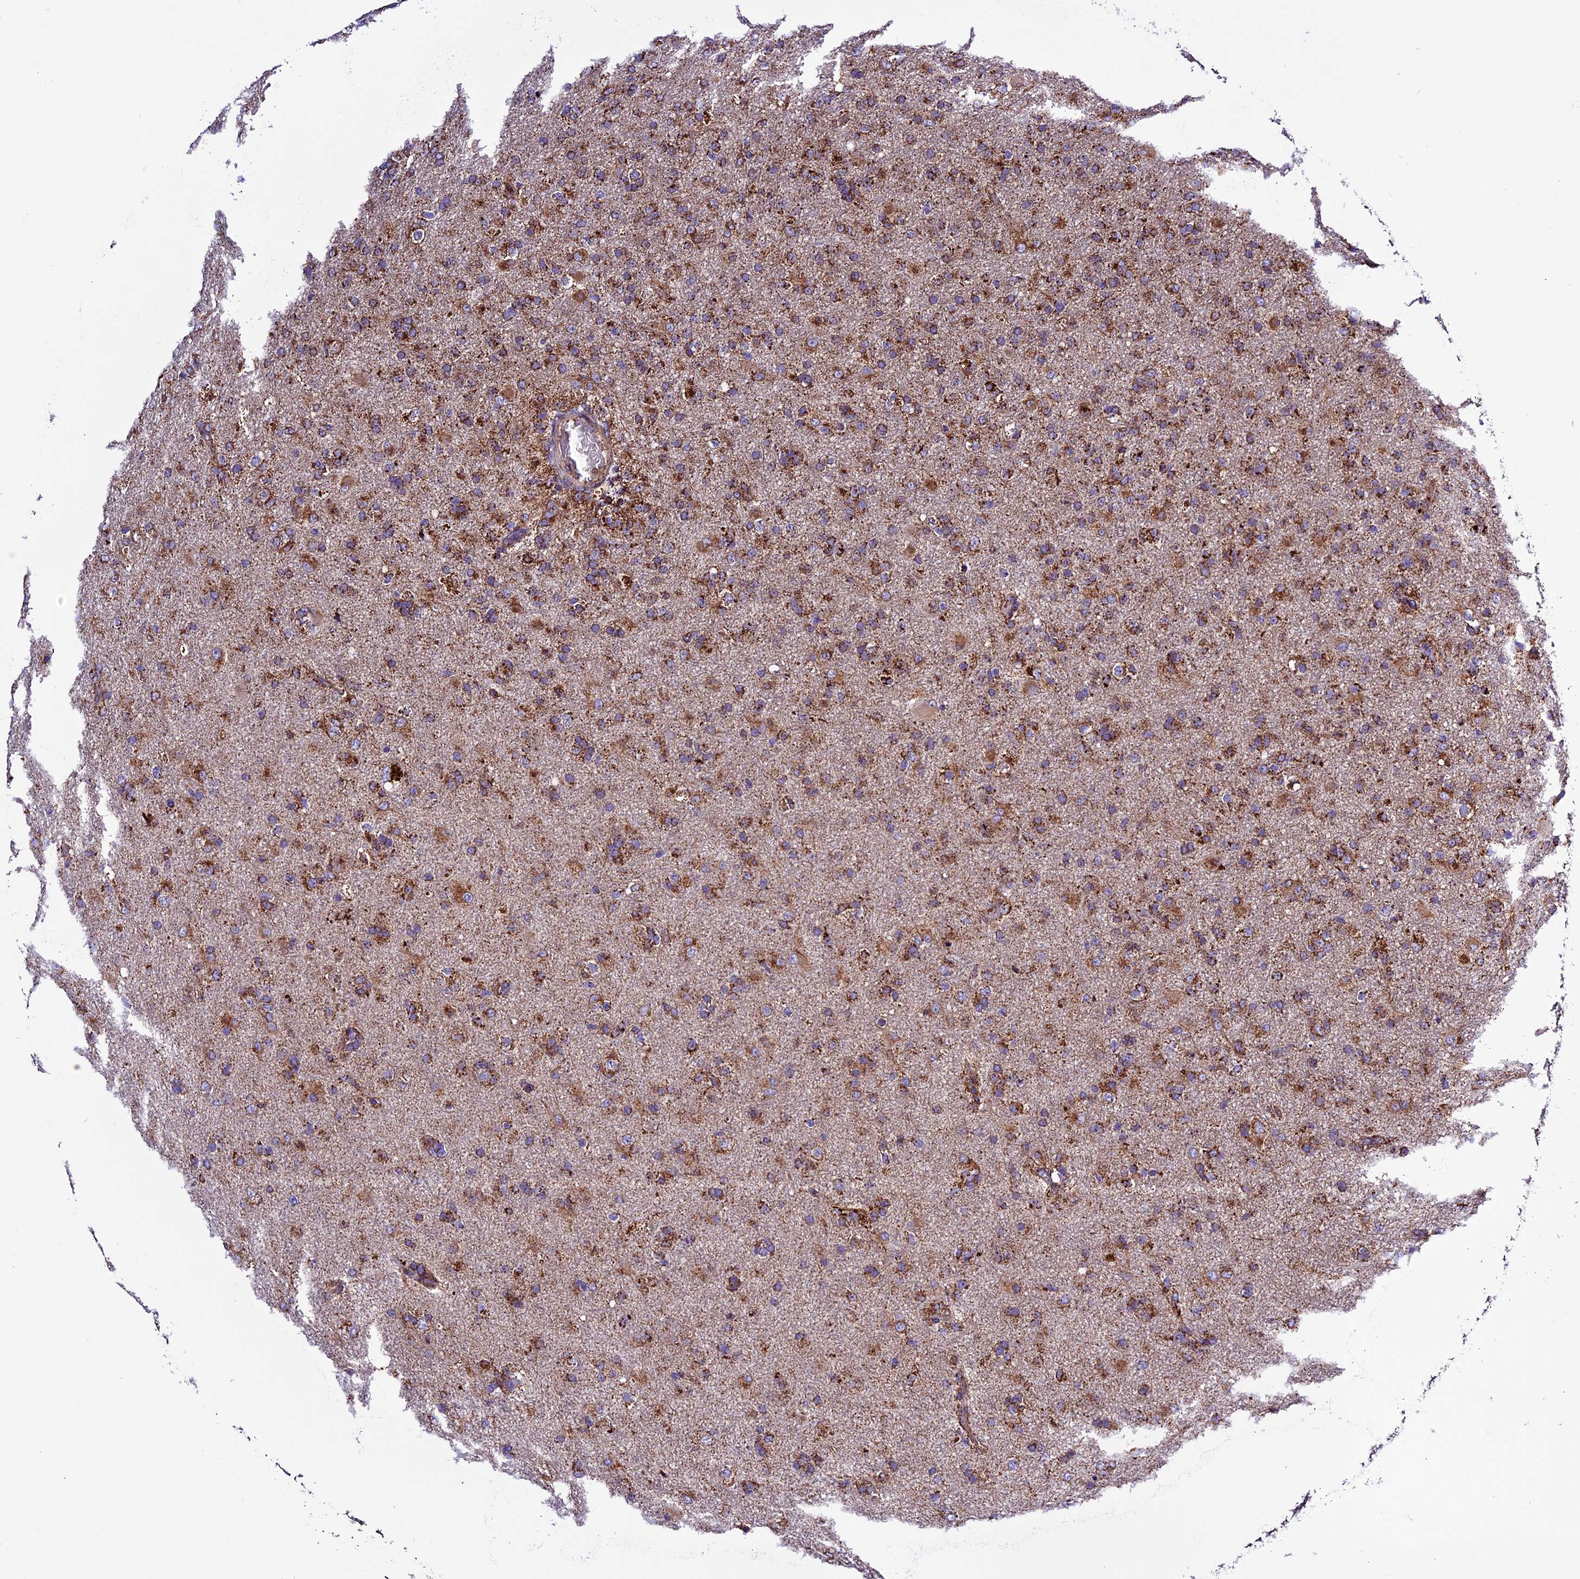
{"staining": {"intensity": "moderate", "quantity": ">75%", "location": "cytoplasmic/membranous"}, "tissue": "glioma", "cell_type": "Tumor cells", "image_type": "cancer", "snomed": [{"axis": "morphology", "description": "Glioma, malignant, Low grade"}, {"axis": "topography", "description": "Brain"}], "caption": "Tumor cells display medium levels of moderate cytoplasmic/membranous staining in about >75% of cells in human glioma.", "gene": "CX3CL1", "patient": {"sex": "male", "age": 65}}